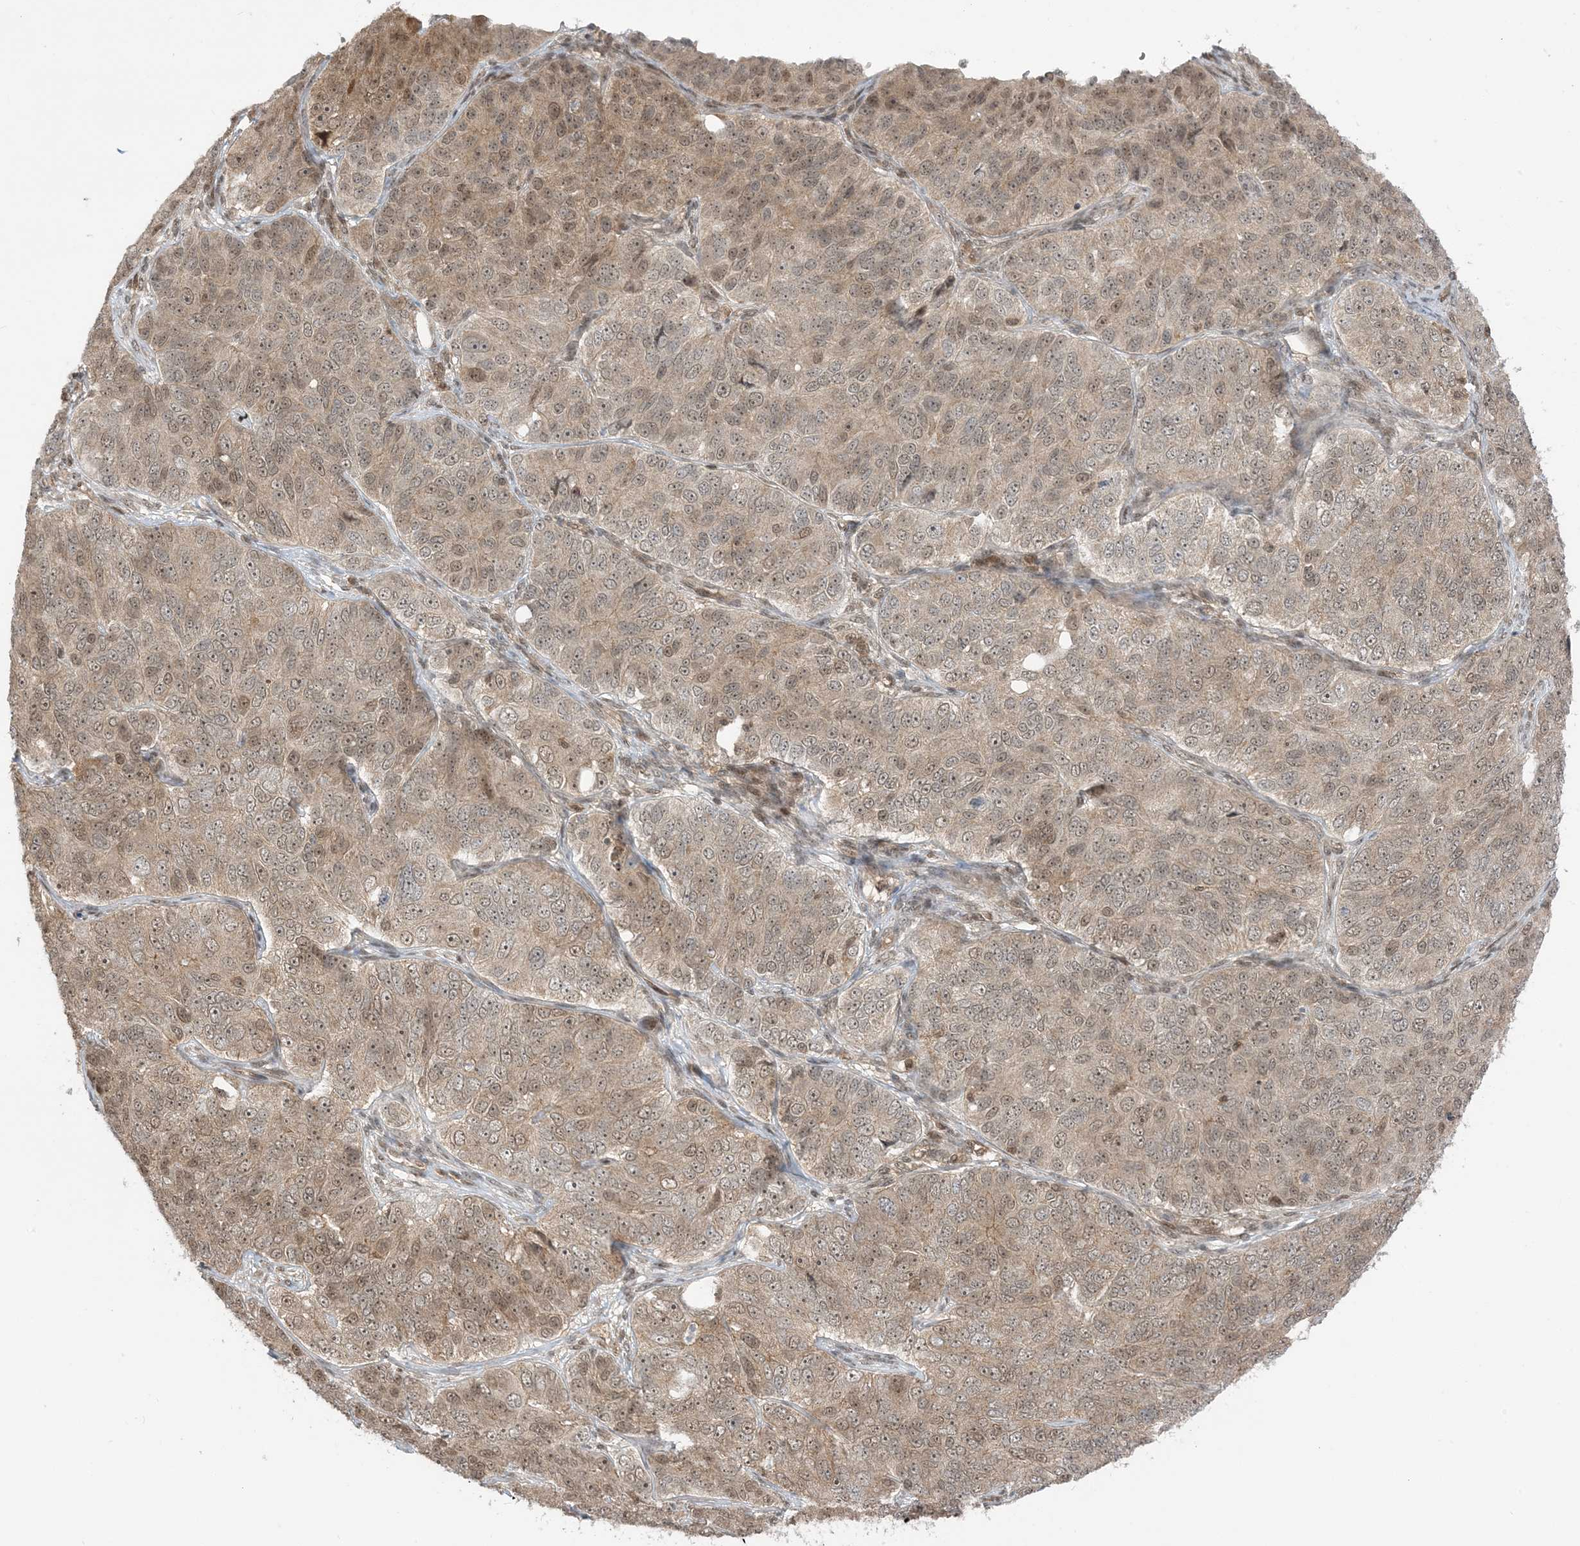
{"staining": {"intensity": "weak", "quantity": ">75%", "location": "nuclear"}, "tissue": "ovarian cancer", "cell_type": "Tumor cells", "image_type": "cancer", "snomed": [{"axis": "morphology", "description": "Carcinoma, endometroid"}, {"axis": "topography", "description": "Ovary"}], "caption": "Brown immunohistochemical staining in ovarian cancer (endometroid carcinoma) reveals weak nuclear positivity in about >75% of tumor cells.", "gene": "PPP1R7", "patient": {"sex": "female", "age": 51}}